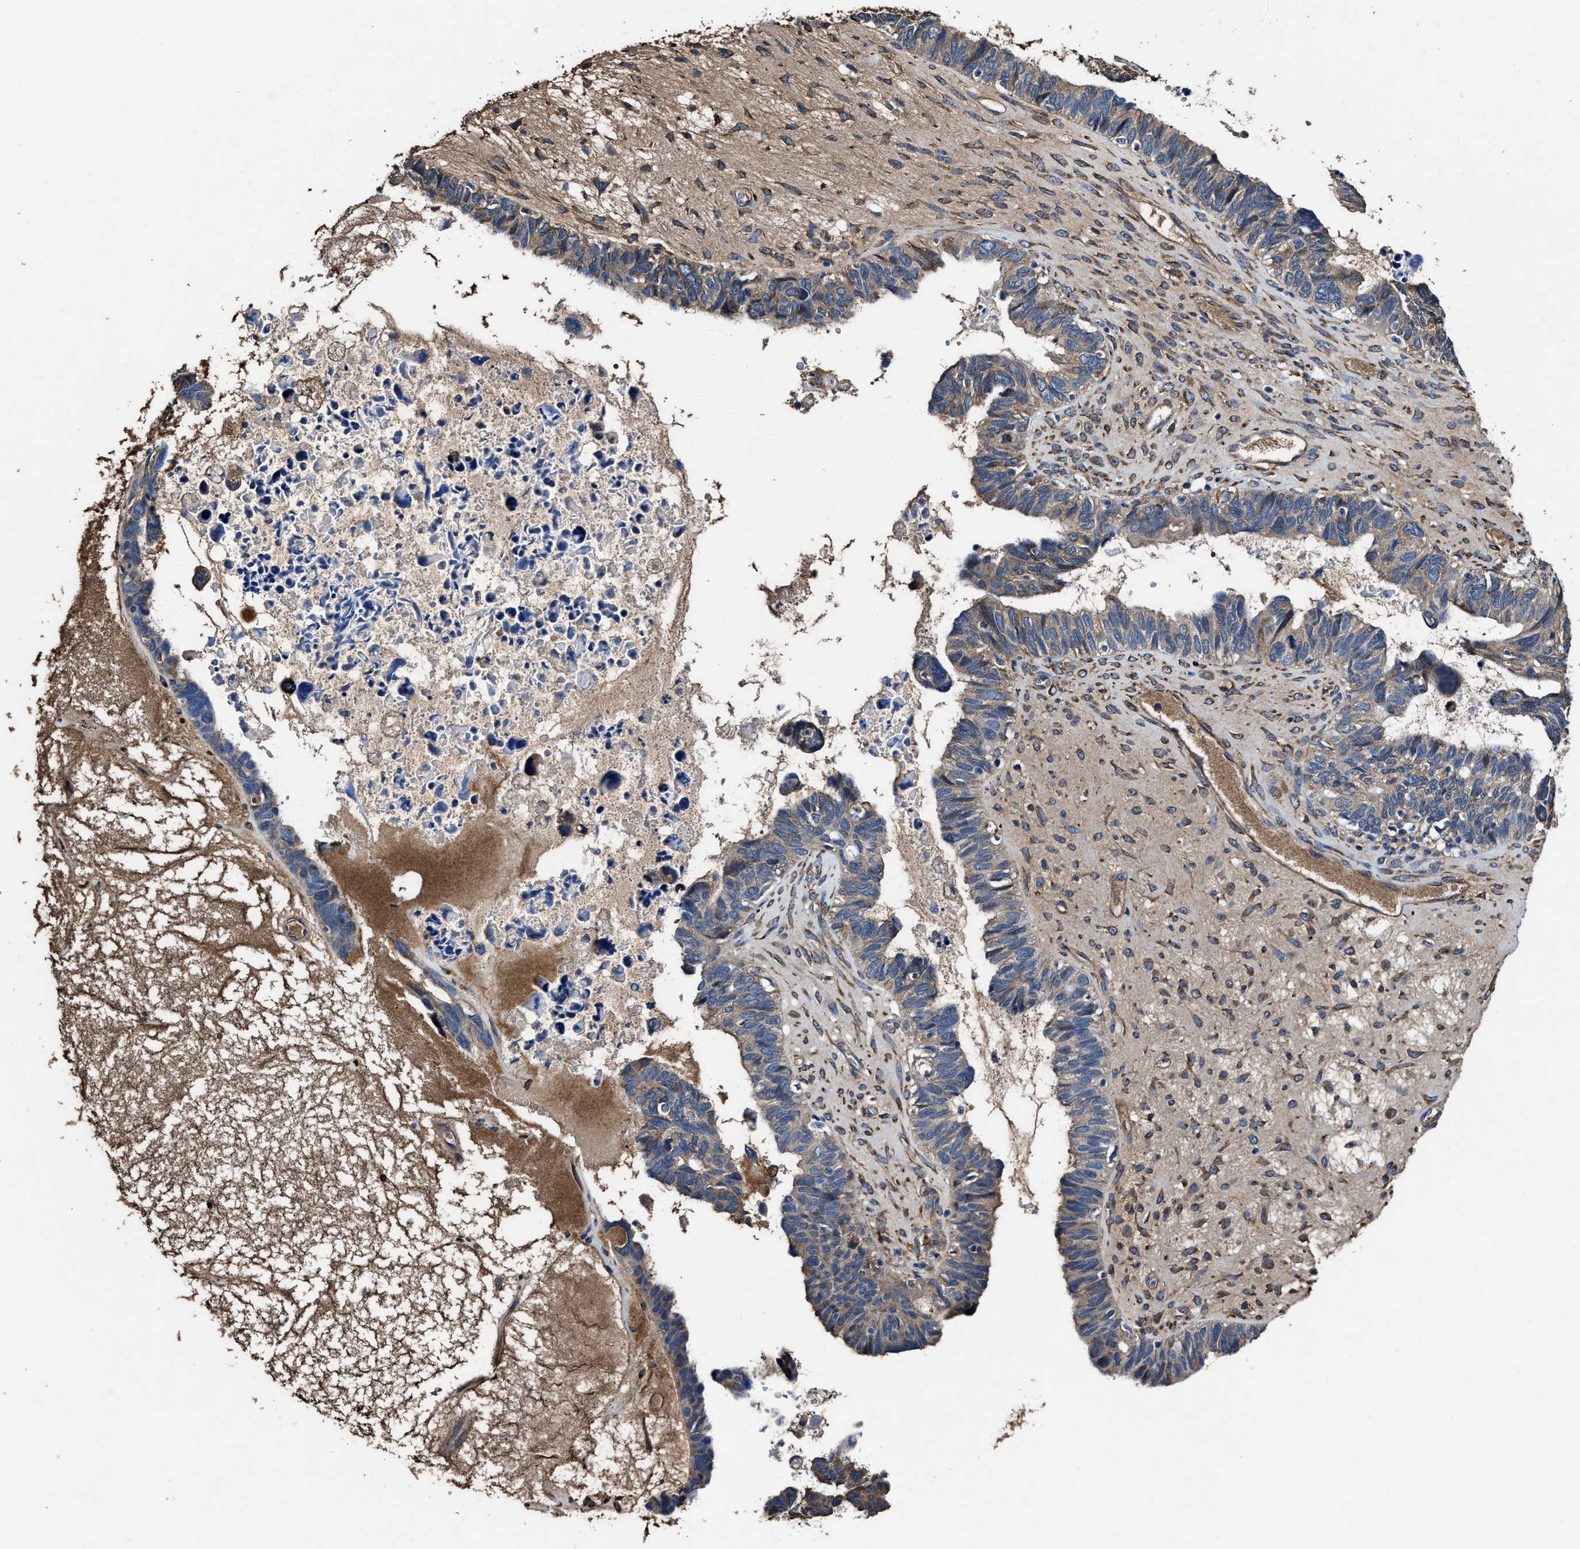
{"staining": {"intensity": "weak", "quantity": ">75%", "location": "cytoplasmic/membranous"}, "tissue": "ovarian cancer", "cell_type": "Tumor cells", "image_type": "cancer", "snomed": [{"axis": "morphology", "description": "Cystadenocarcinoma, serous, NOS"}, {"axis": "topography", "description": "Ovary"}], "caption": "Serous cystadenocarcinoma (ovarian) stained with DAB immunohistochemistry (IHC) reveals low levels of weak cytoplasmic/membranous positivity in approximately >75% of tumor cells. (DAB (3,3'-diaminobenzidine) IHC with brightfield microscopy, high magnification).", "gene": "IDNK", "patient": {"sex": "female", "age": 79}}